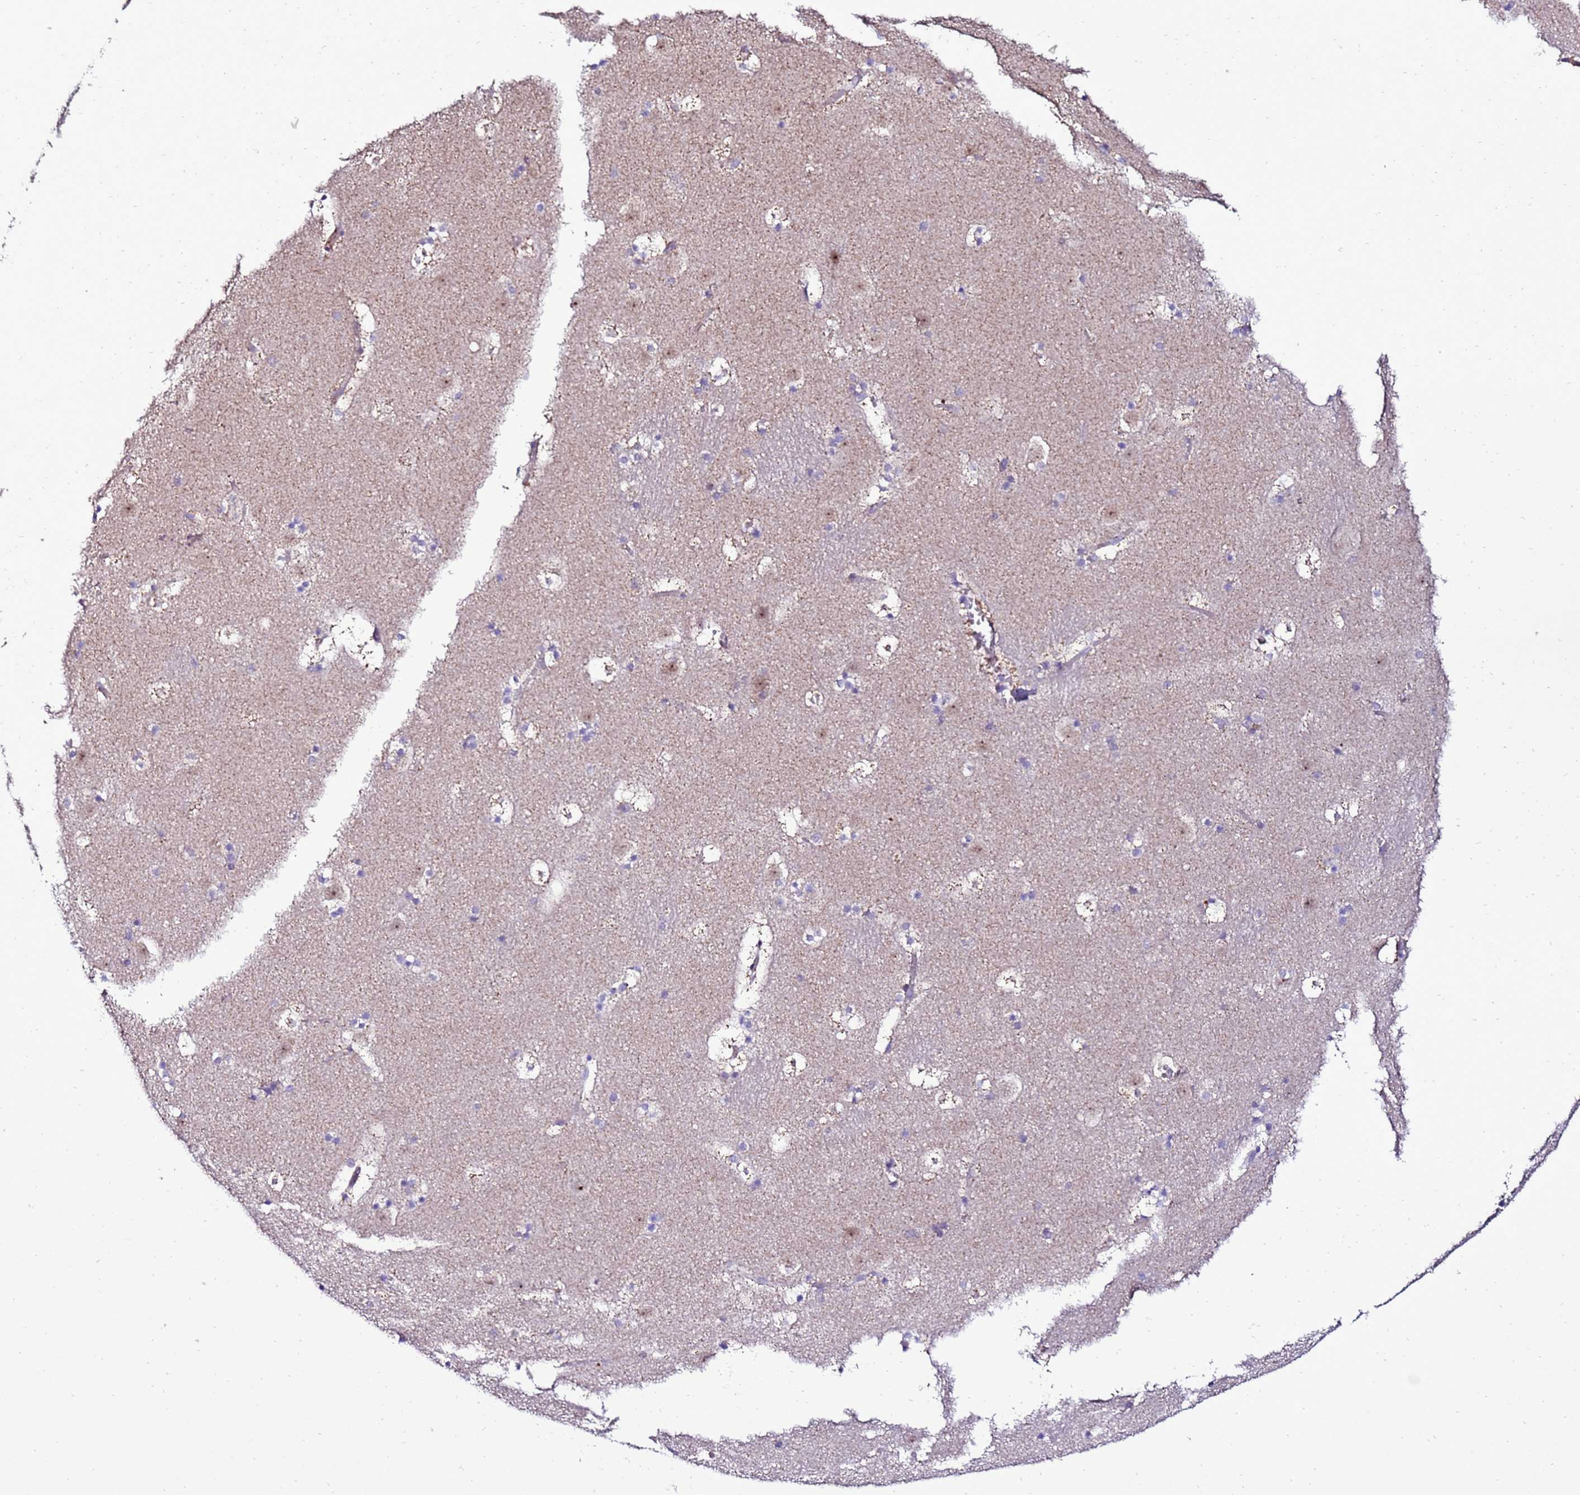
{"staining": {"intensity": "negative", "quantity": "none", "location": "none"}, "tissue": "caudate", "cell_type": "Glial cells", "image_type": "normal", "snomed": [{"axis": "morphology", "description": "Normal tissue, NOS"}, {"axis": "topography", "description": "Lateral ventricle wall"}], "caption": "A high-resolution micrograph shows IHC staining of unremarkable caudate, which reveals no significant expression in glial cells.", "gene": "DPH6", "patient": {"sex": "male", "age": 45}}